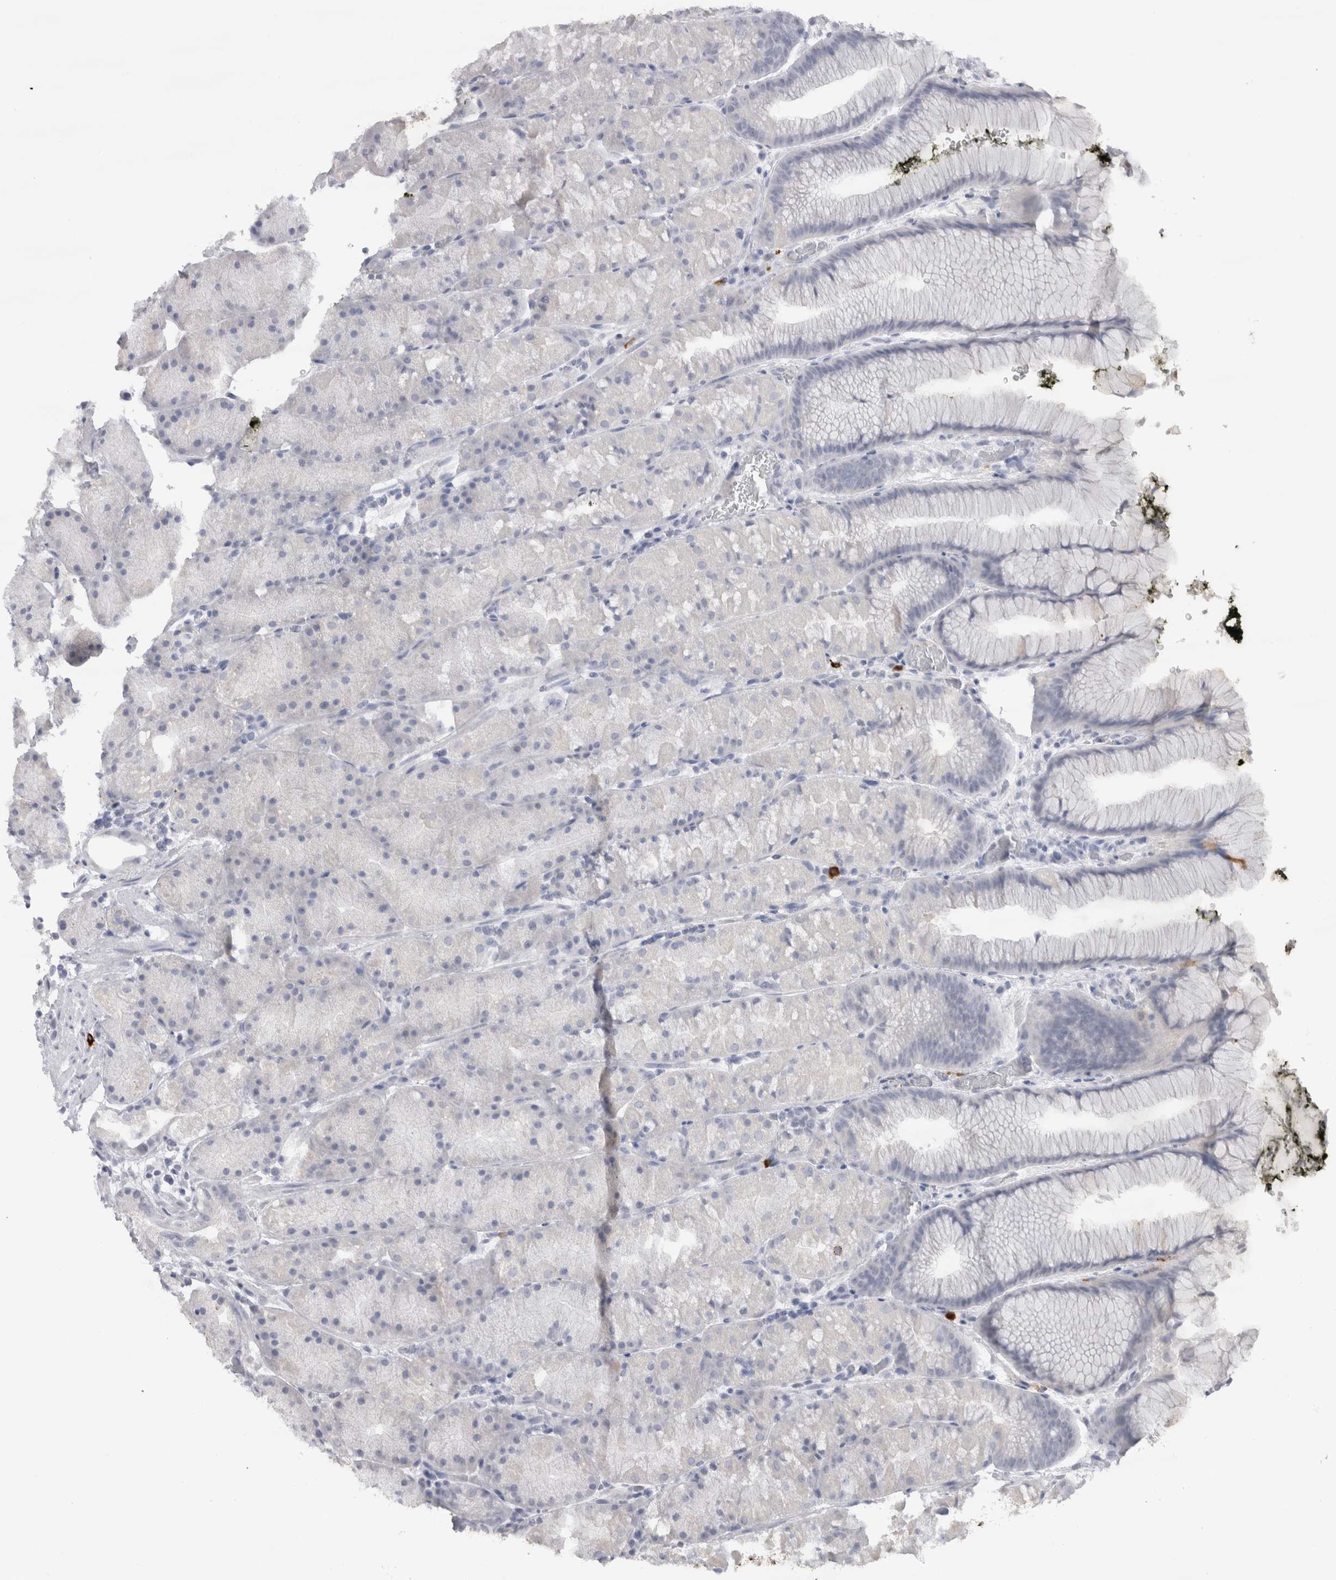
{"staining": {"intensity": "strong", "quantity": "<25%", "location": "cytoplasmic/membranous"}, "tissue": "stomach", "cell_type": "Glandular cells", "image_type": "normal", "snomed": [{"axis": "morphology", "description": "Normal tissue, NOS"}, {"axis": "topography", "description": "Stomach, upper"}, {"axis": "topography", "description": "Stomach"}], "caption": "Stomach stained for a protein reveals strong cytoplasmic/membranous positivity in glandular cells. (DAB = brown stain, brightfield microscopy at high magnification).", "gene": "CDH17", "patient": {"sex": "male", "age": 48}}